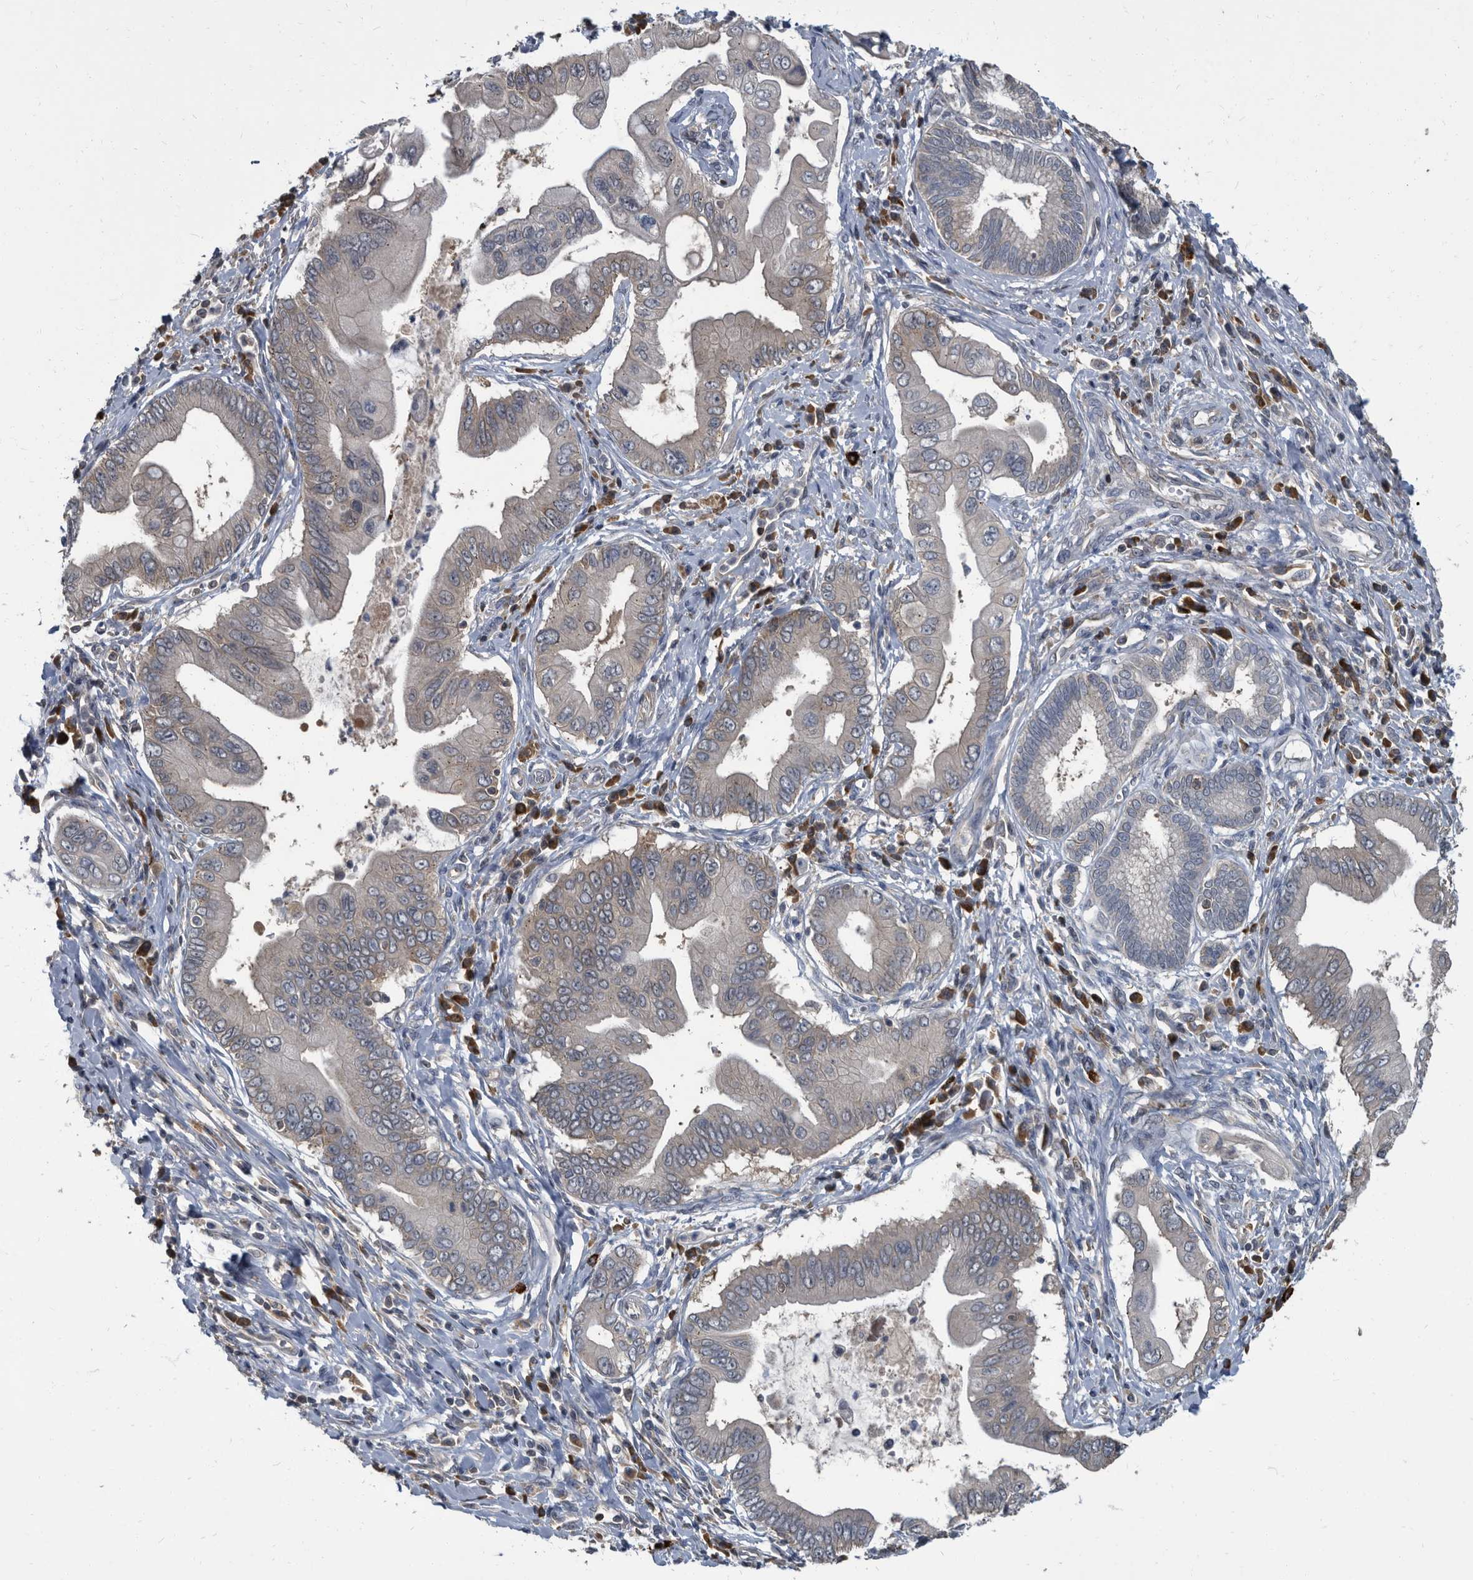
{"staining": {"intensity": "weak", "quantity": "<25%", "location": "cytoplasmic/membranous"}, "tissue": "pancreatic cancer", "cell_type": "Tumor cells", "image_type": "cancer", "snomed": [{"axis": "morphology", "description": "Adenocarcinoma, NOS"}, {"axis": "topography", "description": "Pancreas"}], "caption": "A histopathology image of human adenocarcinoma (pancreatic) is negative for staining in tumor cells.", "gene": "CDV3", "patient": {"sex": "male", "age": 78}}